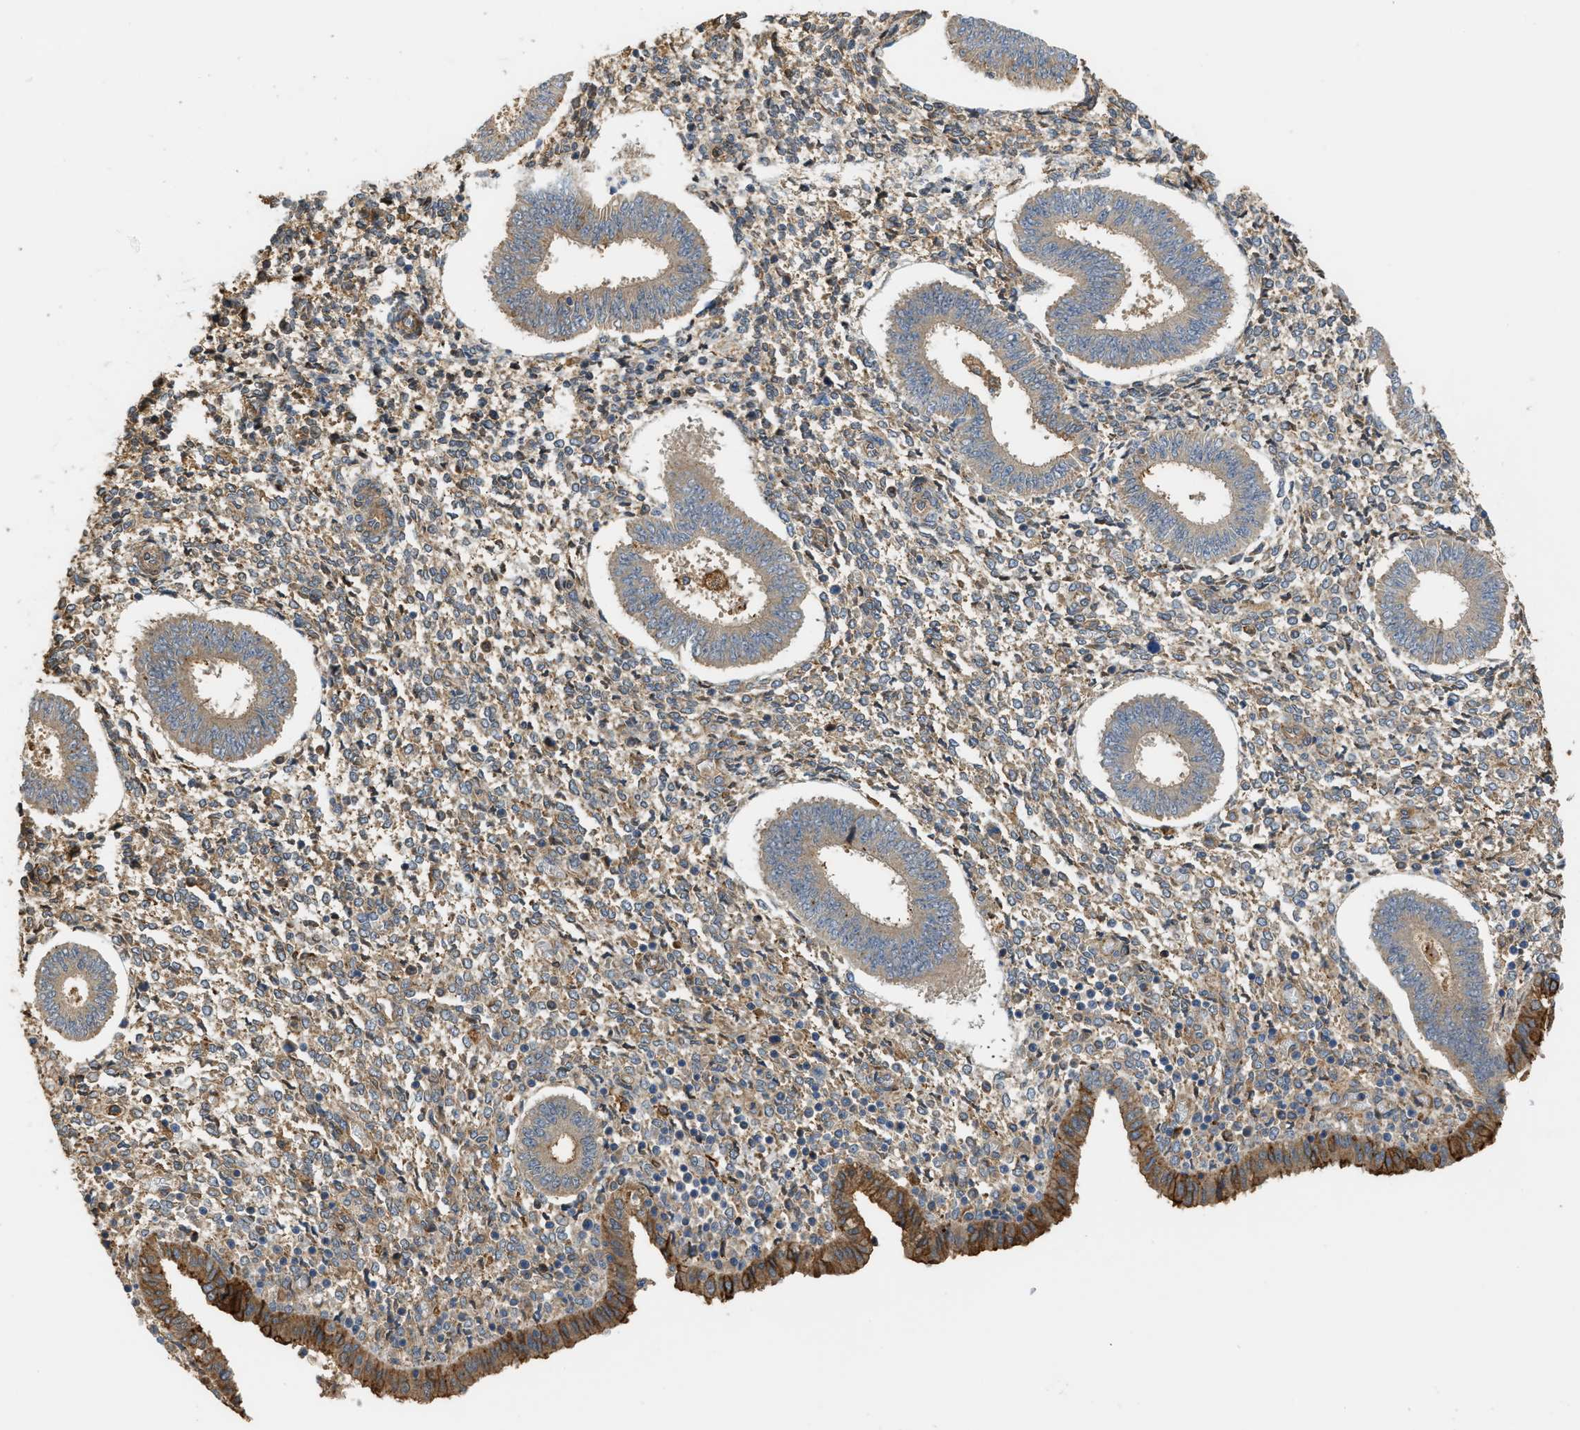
{"staining": {"intensity": "moderate", "quantity": "<25%", "location": "cytoplasmic/membranous"}, "tissue": "endometrium", "cell_type": "Cells in endometrial stroma", "image_type": "normal", "snomed": [{"axis": "morphology", "description": "Normal tissue, NOS"}, {"axis": "topography", "description": "Endometrium"}], "caption": "A low amount of moderate cytoplasmic/membranous positivity is present in approximately <25% of cells in endometrial stroma in unremarkable endometrium. (brown staining indicates protein expression, while blue staining denotes nuclei).", "gene": "DDHD2", "patient": {"sex": "female", "age": 35}}